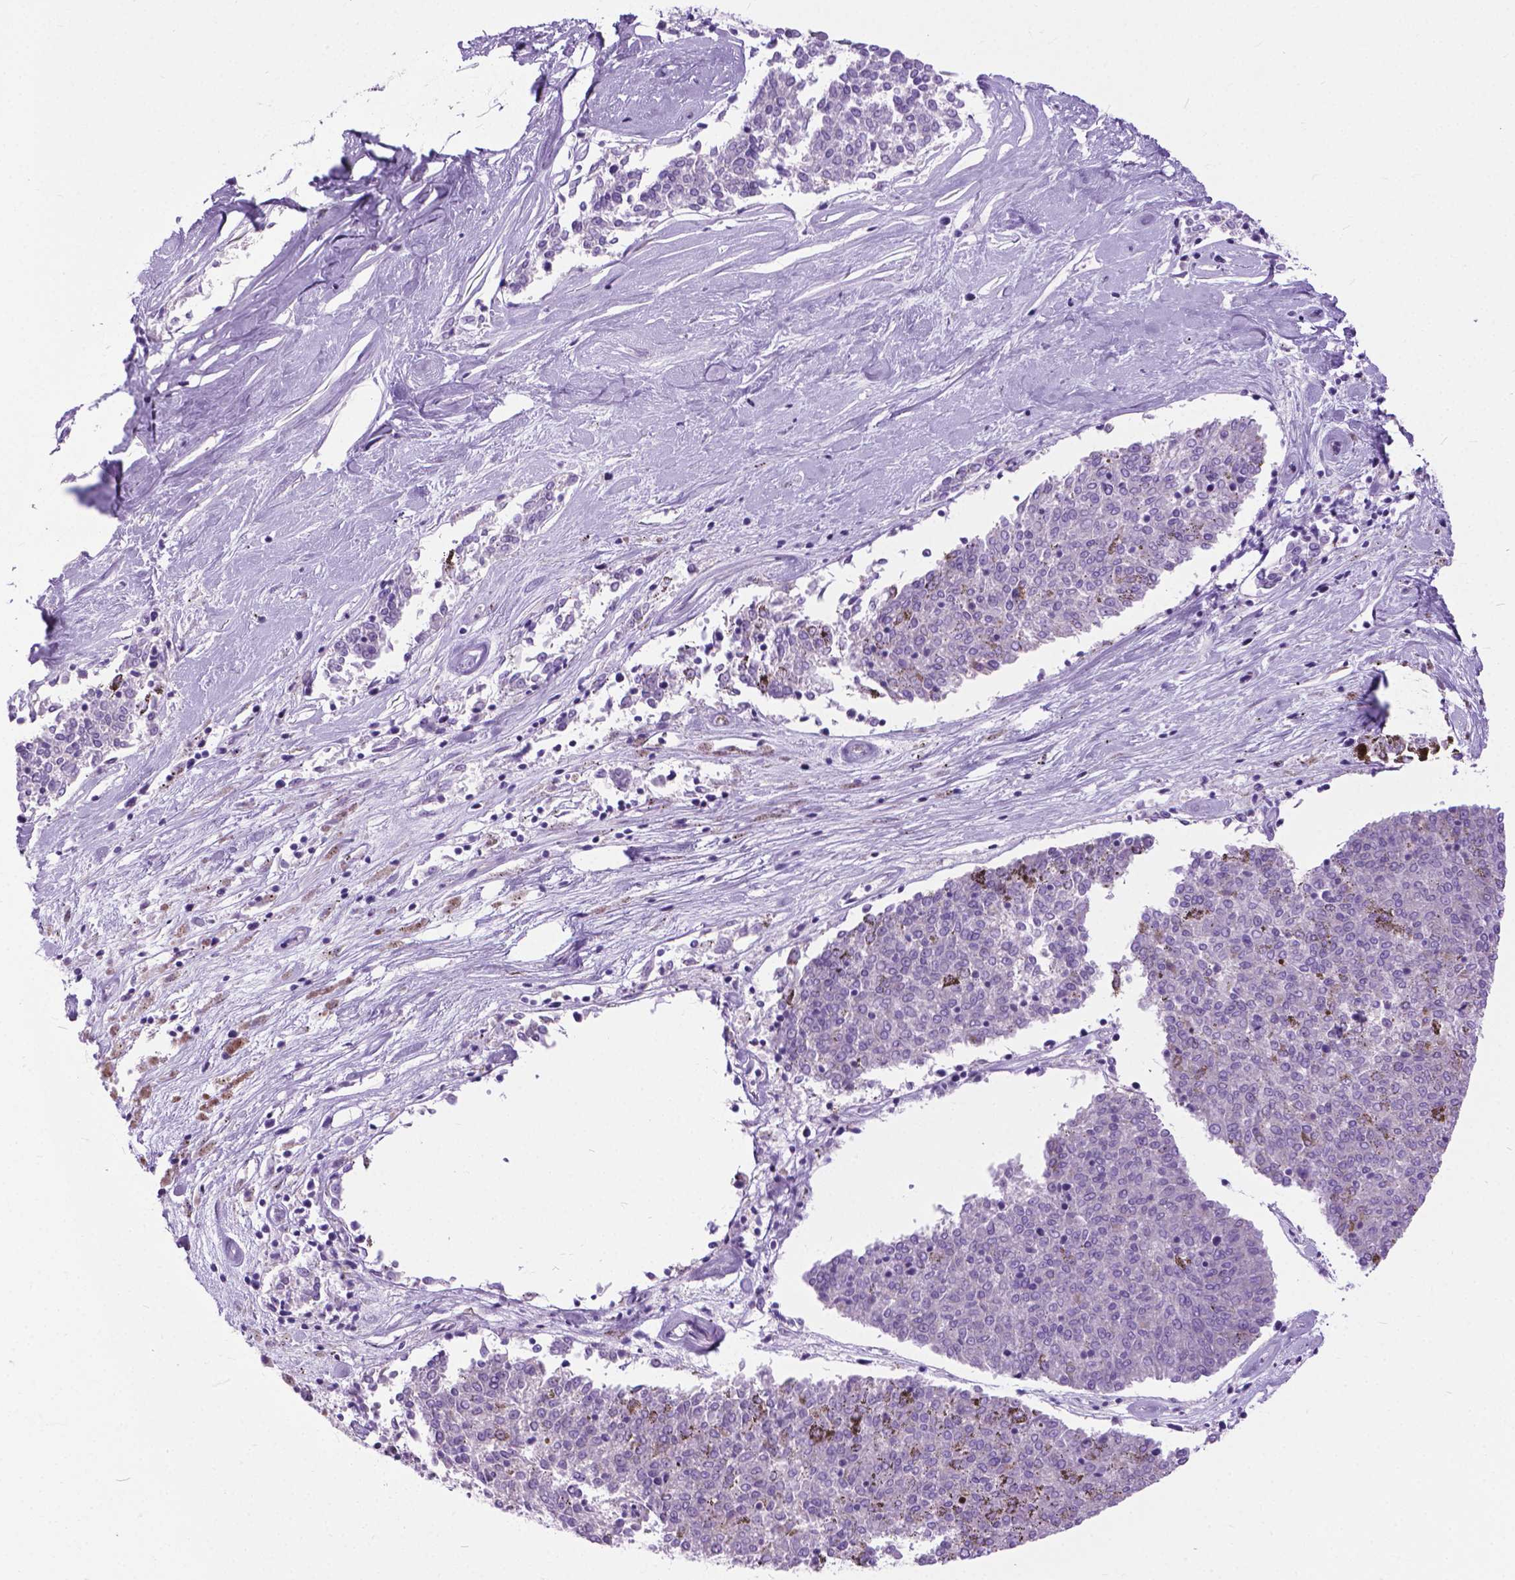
{"staining": {"intensity": "negative", "quantity": "none", "location": "none"}, "tissue": "melanoma", "cell_type": "Tumor cells", "image_type": "cancer", "snomed": [{"axis": "morphology", "description": "Malignant melanoma, NOS"}, {"axis": "topography", "description": "Skin"}], "caption": "Immunohistochemistry (IHC) micrograph of neoplastic tissue: malignant melanoma stained with DAB (3,3'-diaminobenzidine) exhibits no significant protein positivity in tumor cells.", "gene": "APCDD1L", "patient": {"sex": "female", "age": 72}}